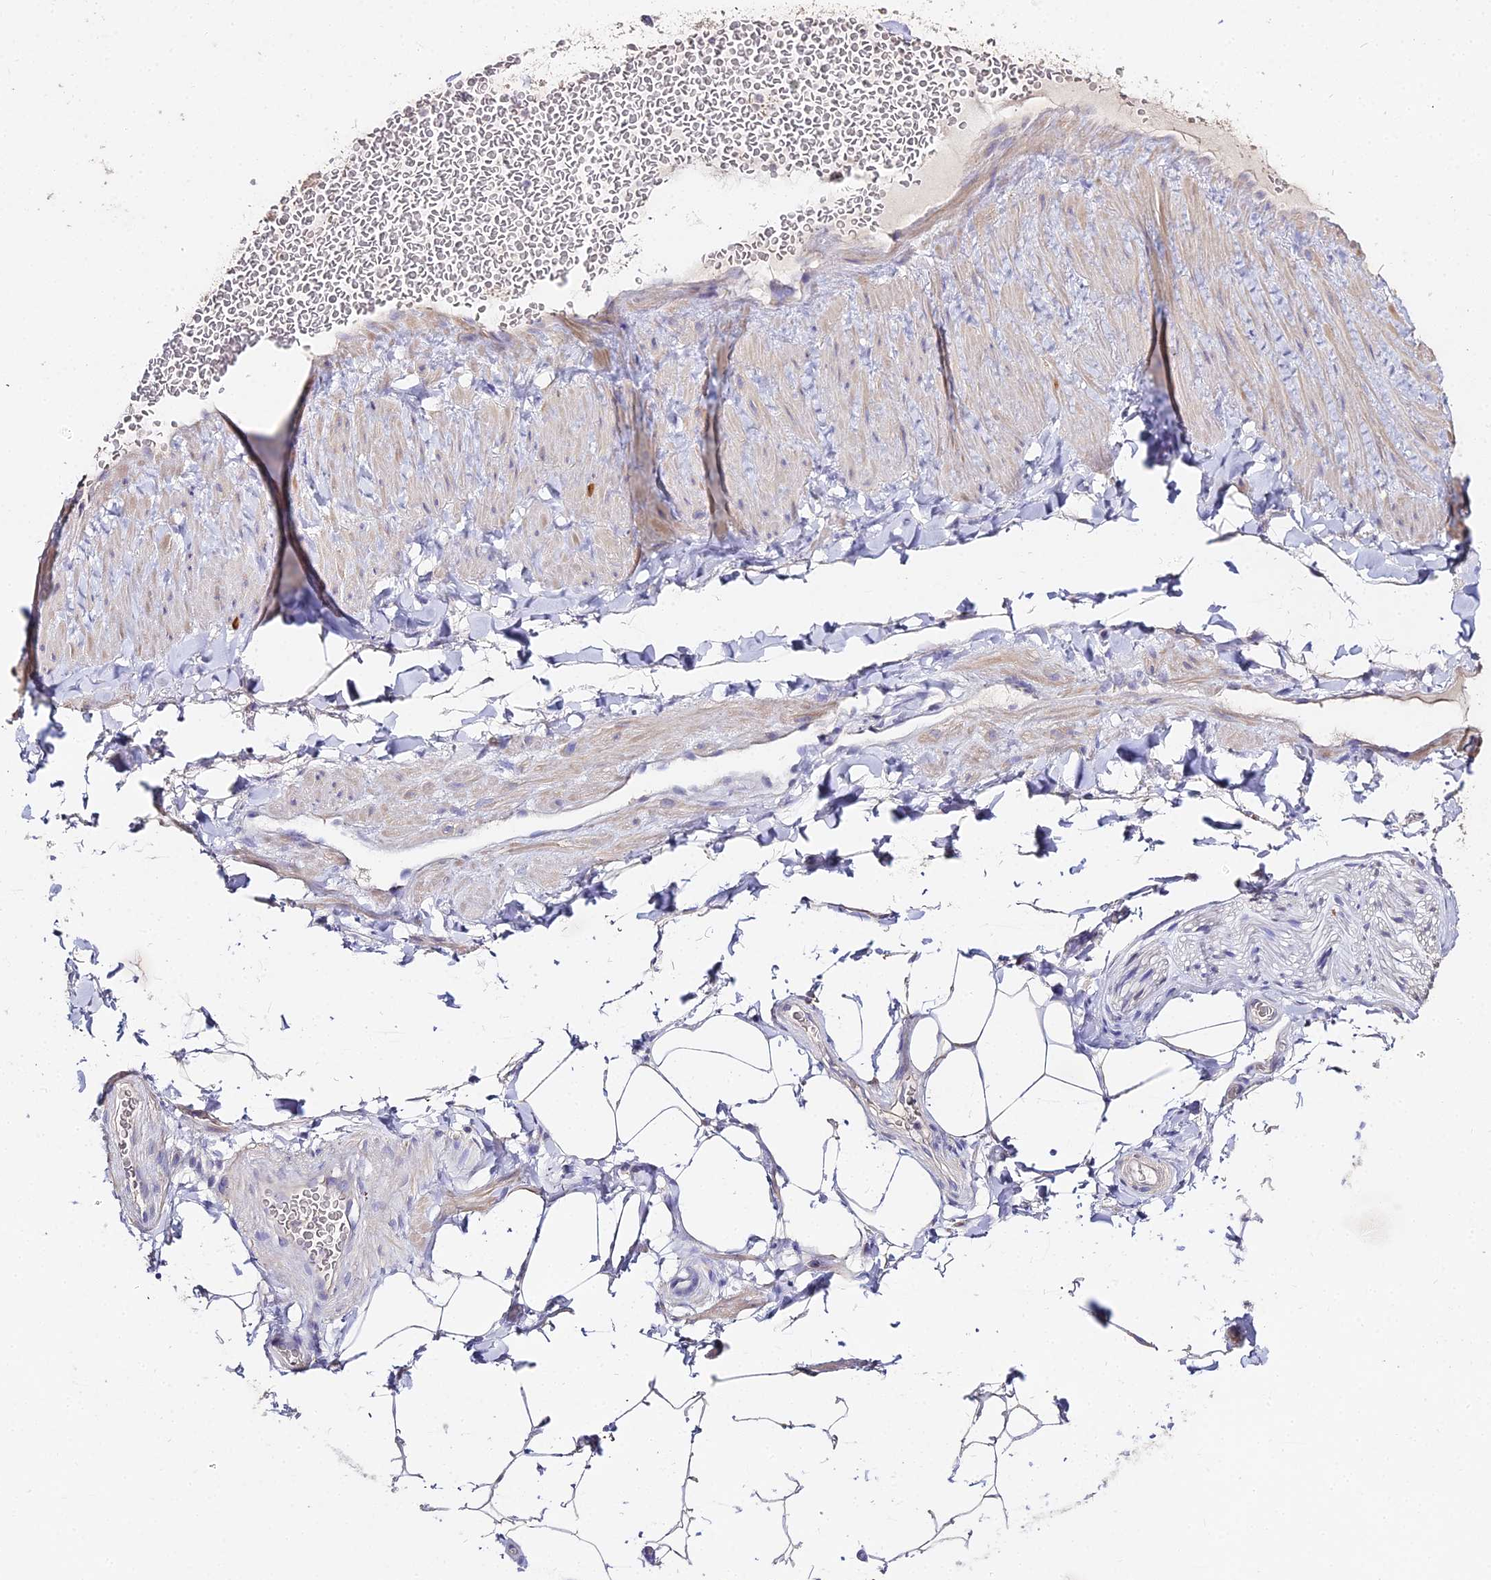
{"staining": {"intensity": "negative", "quantity": "none", "location": "none"}, "tissue": "adipose tissue", "cell_type": "Adipocytes", "image_type": "normal", "snomed": [{"axis": "morphology", "description": "Normal tissue, NOS"}, {"axis": "topography", "description": "Soft tissue"}, {"axis": "topography", "description": "Vascular tissue"}], "caption": "This is an immunohistochemistry image of unremarkable adipose tissue. There is no expression in adipocytes.", "gene": "GLYAT", "patient": {"sex": "male", "age": 54}}